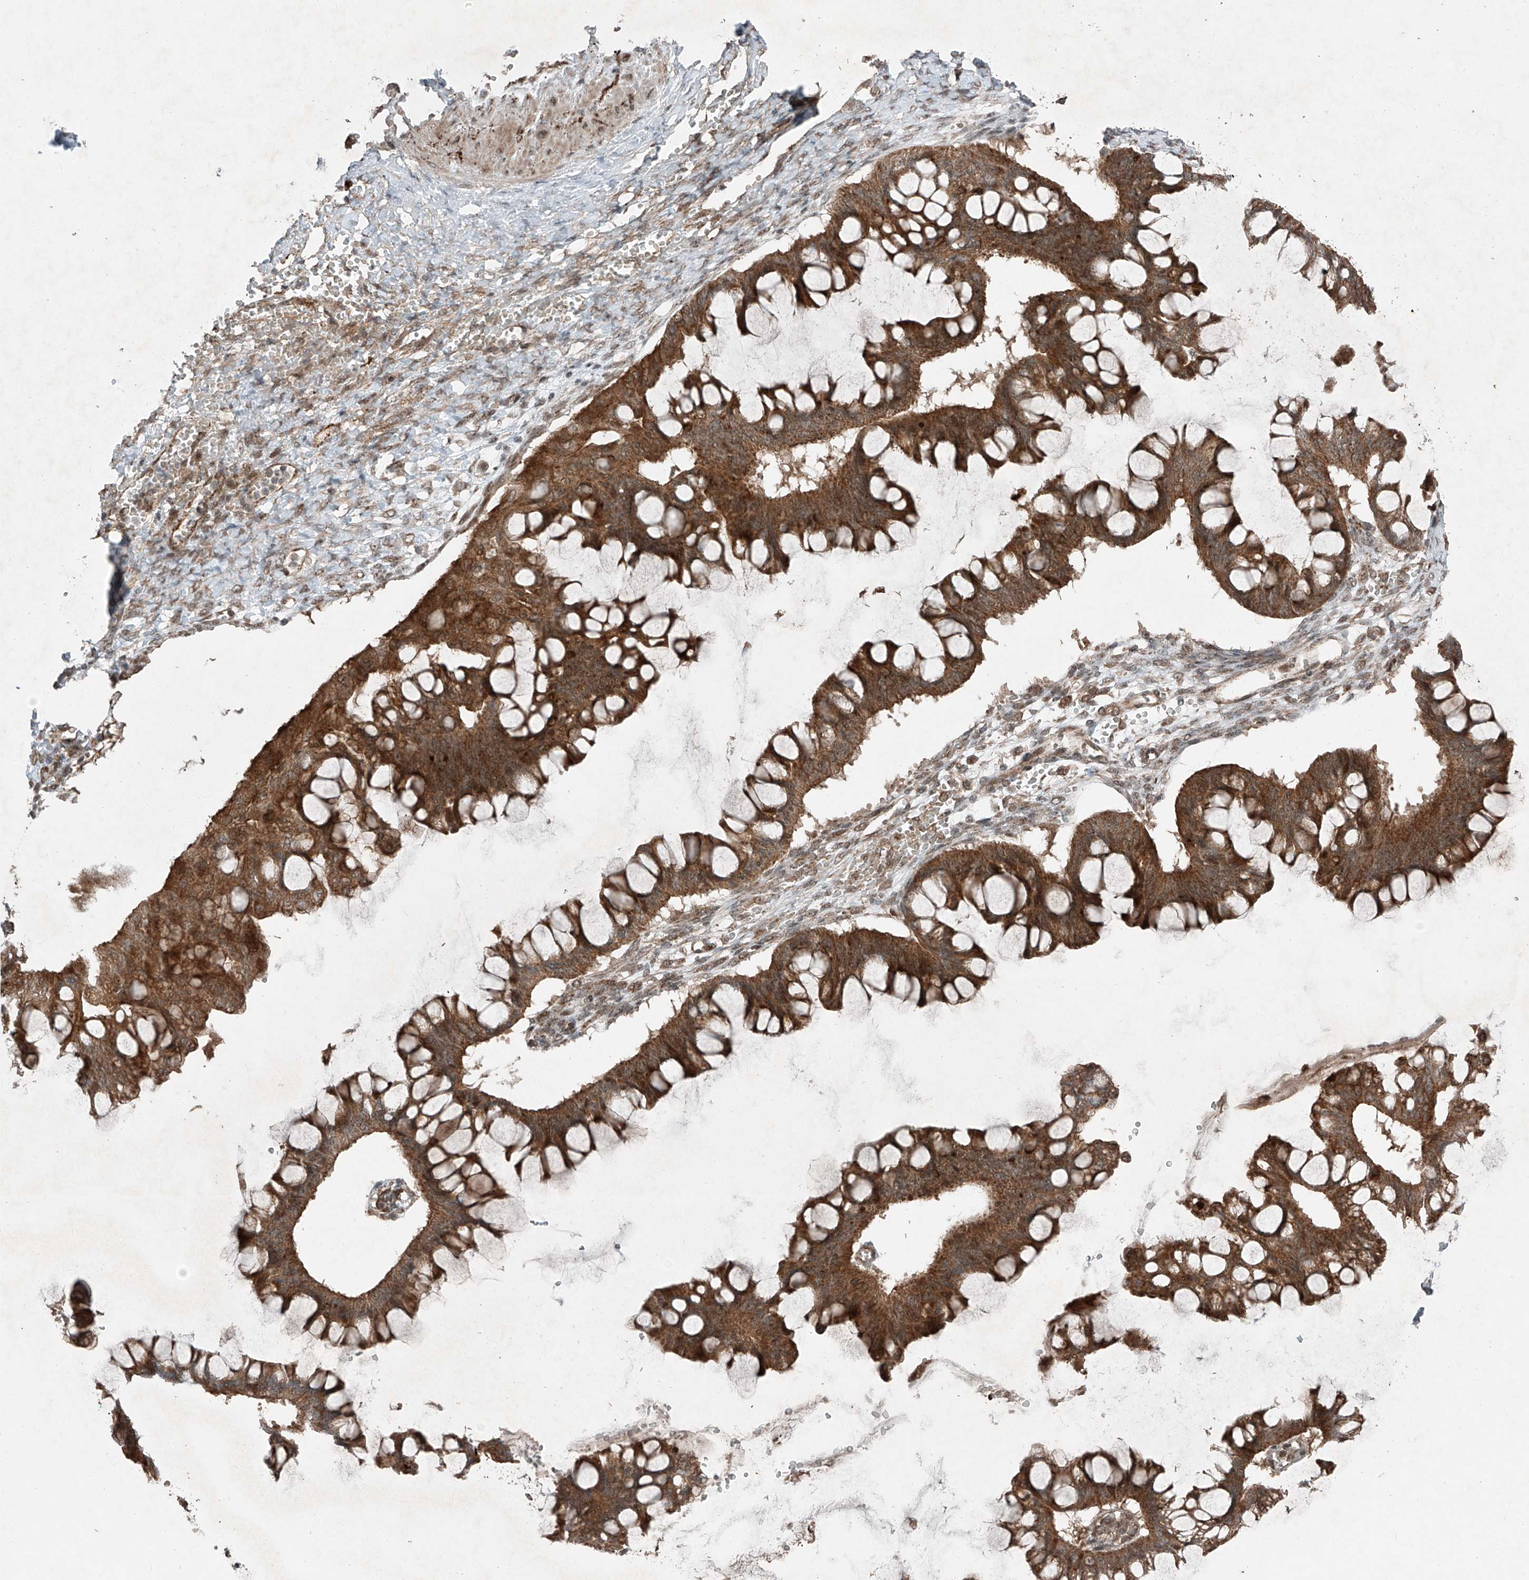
{"staining": {"intensity": "strong", "quantity": ">75%", "location": "cytoplasmic/membranous"}, "tissue": "ovarian cancer", "cell_type": "Tumor cells", "image_type": "cancer", "snomed": [{"axis": "morphology", "description": "Cystadenocarcinoma, mucinous, NOS"}, {"axis": "topography", "description": "Ovary"}], "caption": "Immunohistochemical staining of human mucinous cystadenocarcinoma (ovarian) demonstrates high levels of strong cytoplasmic/membranous protein positivity in approximately >75% of tumor cells.", "gene": "ZNF620", "patient": {"sex": "female", "age": 73}}